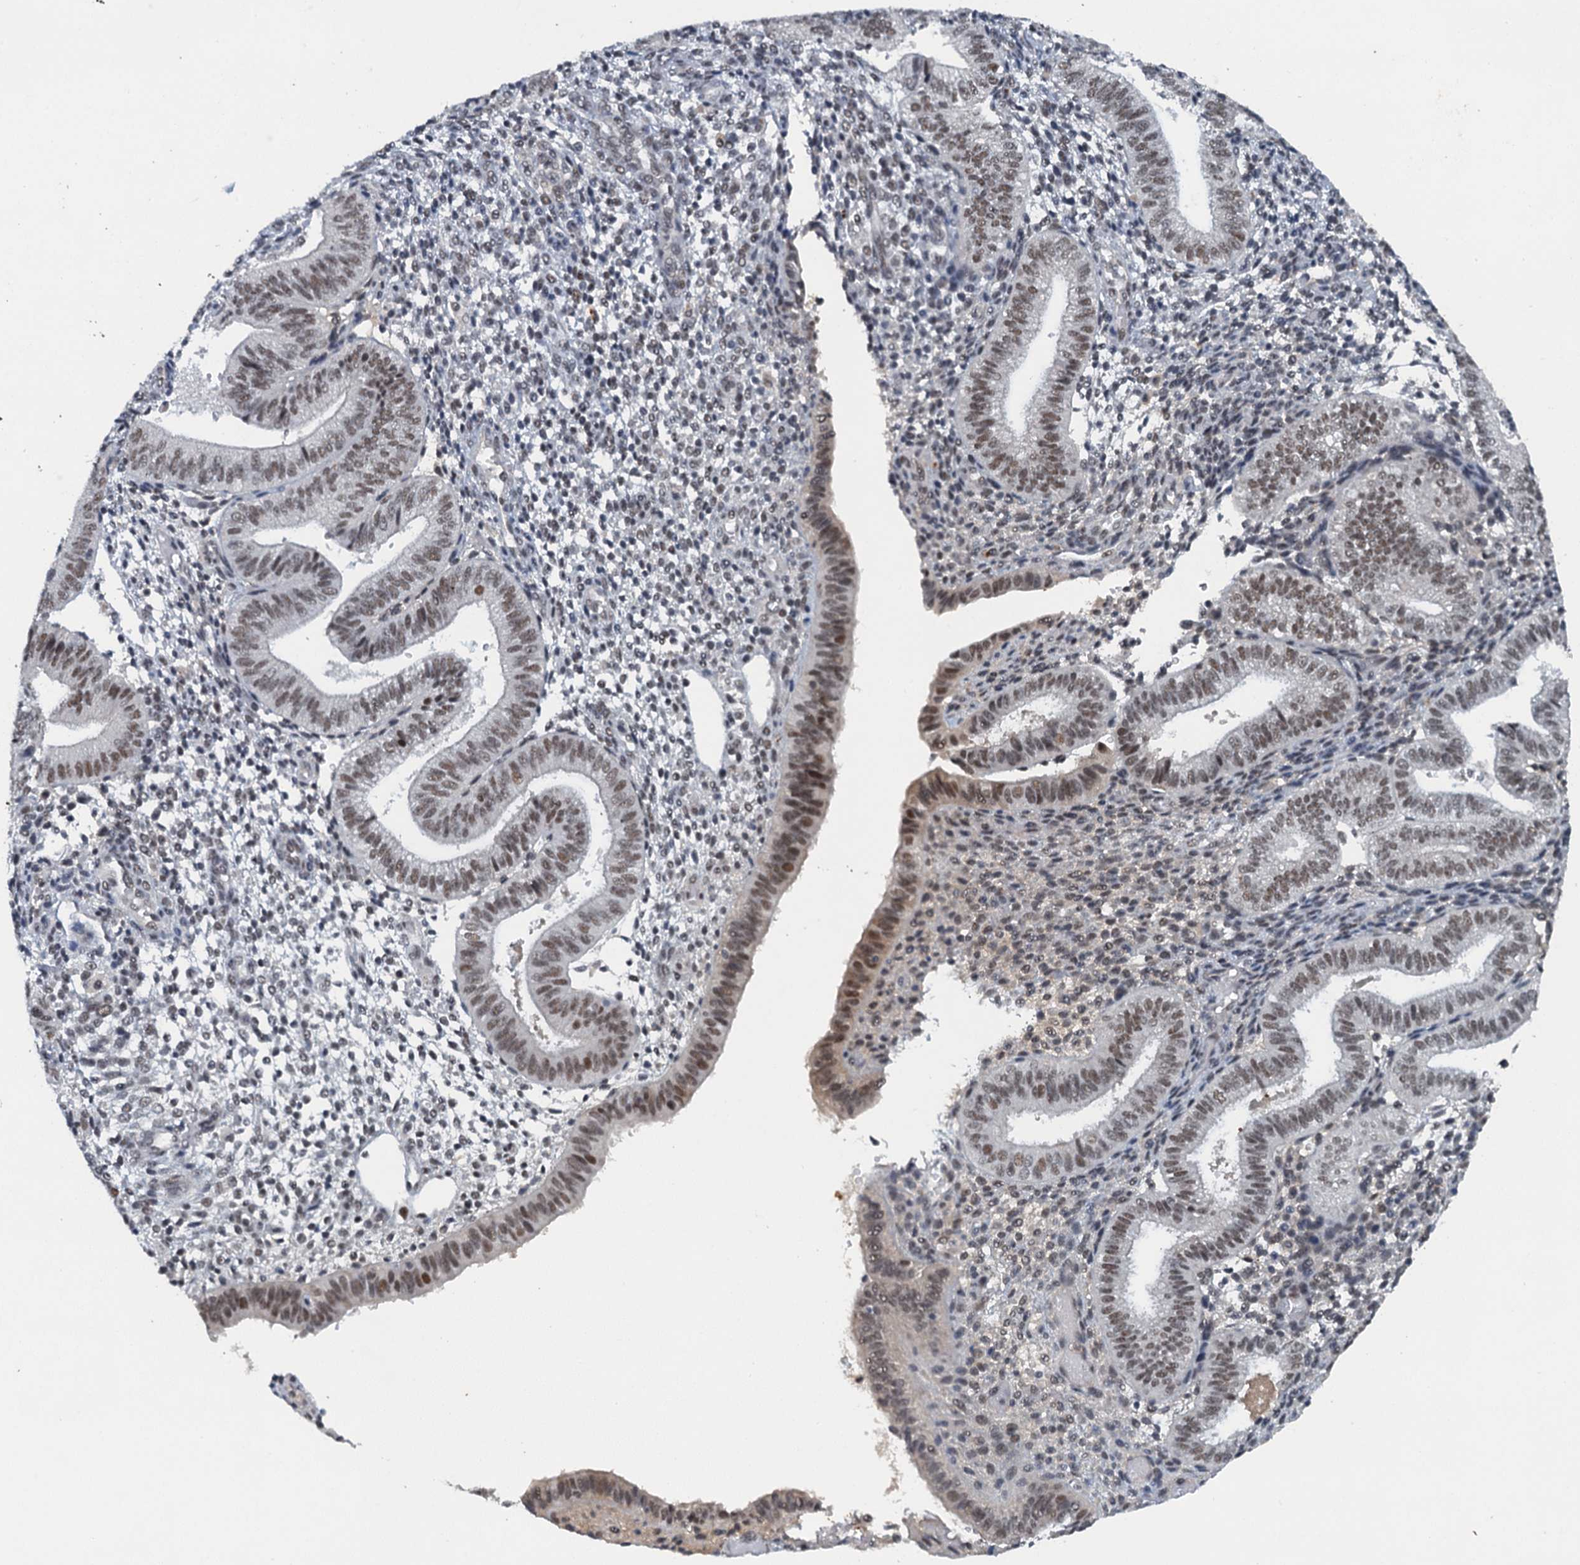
{"staining": {"intensity": "negative", "quantity": "none", "location": "none"}, "tissue": "endometrium", "cell_type": "Cells in endometrial stroma", "image_type": "normal", "snomed": [{"axis": "morphology", "description": "Normal tissue, NOS"}, {"axis": "topography", "description": "Endometrium"}], "caption": "Immunohistochemistry (IHC) of unremarkable endometrium demonstrates no staining in cells in endometrial stroma.", "gene": "CSTF3", "patient": {"sex": "female", "age": 34}}